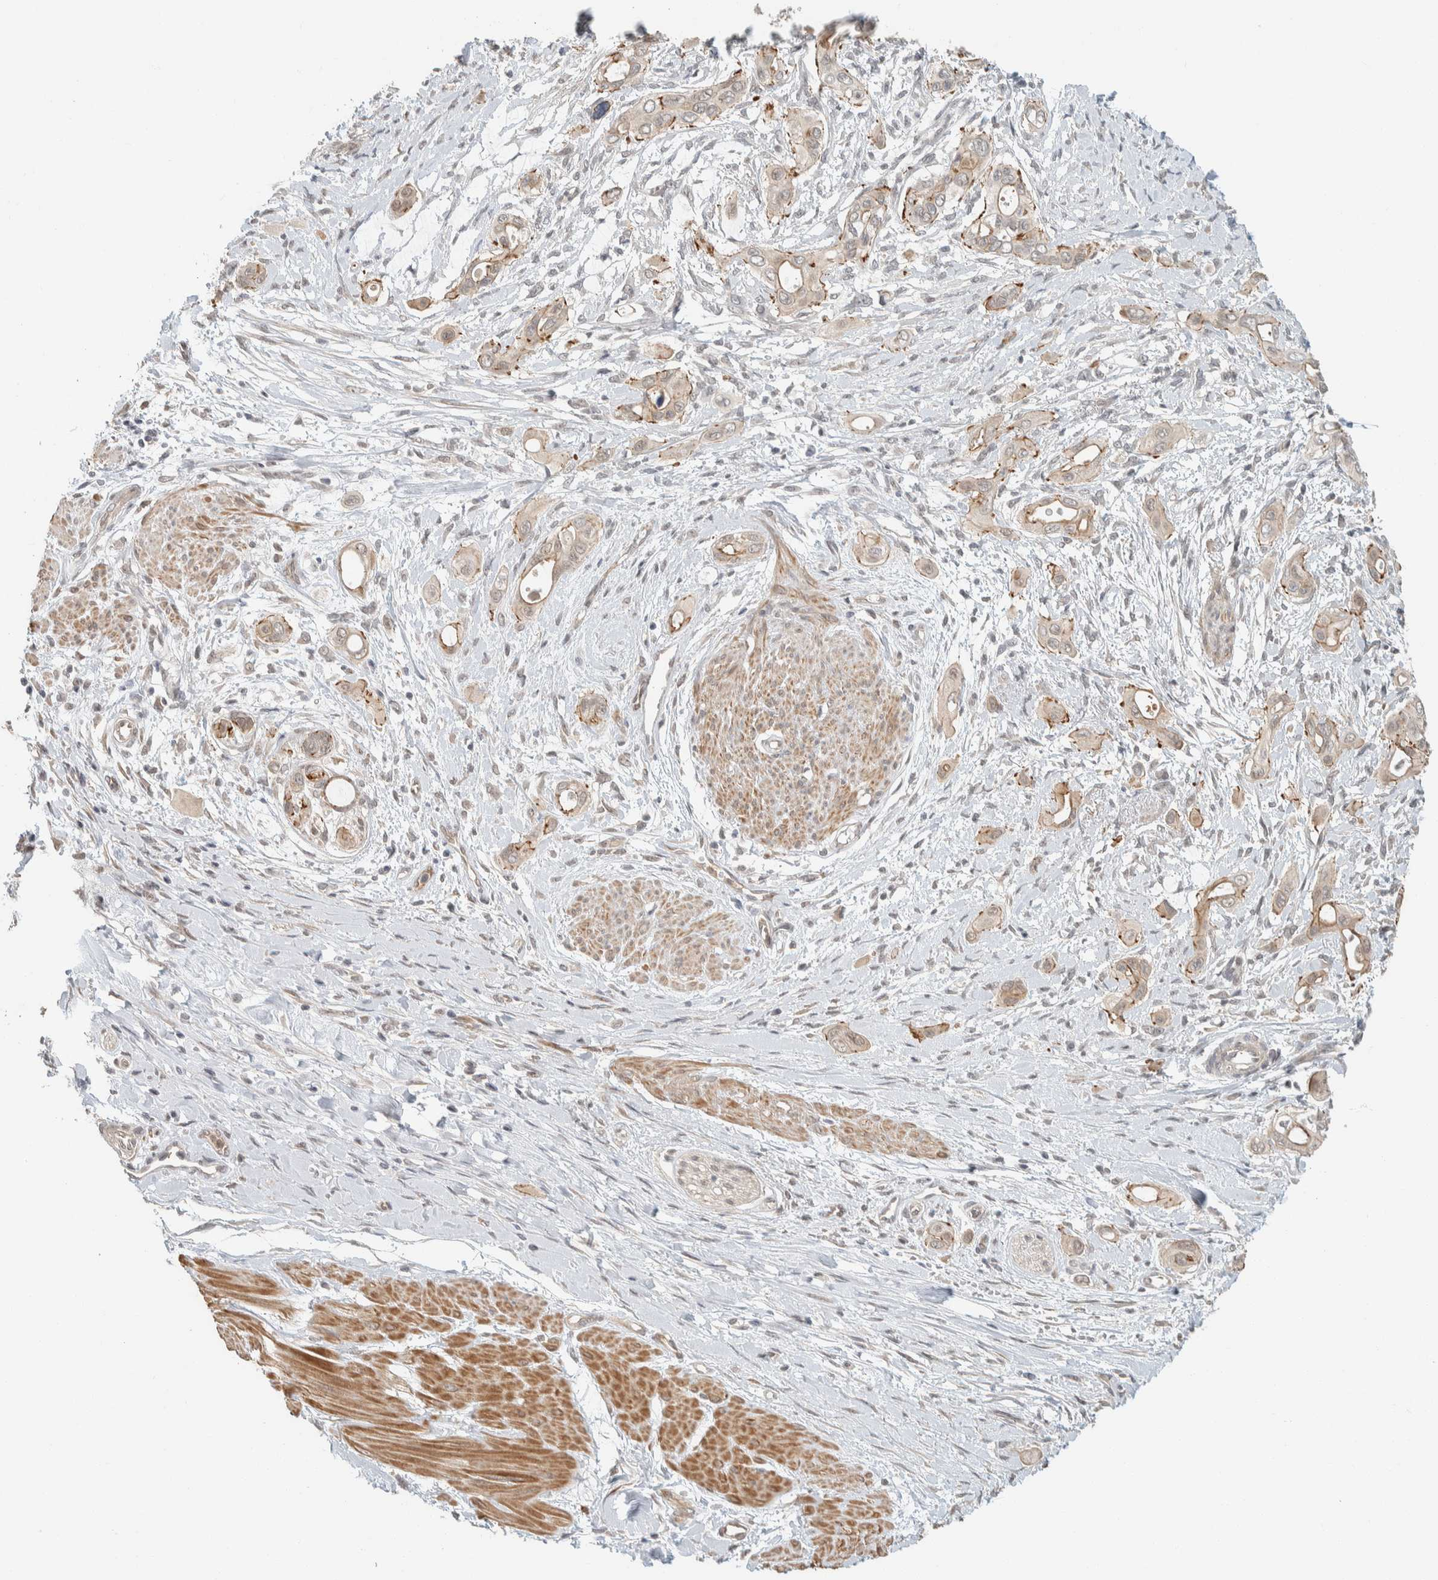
{"staining": {"intensity": "moderate", "quantity": ">75%", "location": "cytoplasmic/membranous"}, "tissue": "pancreatic cancer", "cell_type": "Tumor cells", "image_type": "cancer", "snomed": [{"axis": "morphology", "description": "Adenocarcinoma, NOS"}, {"axis": "topography", "description": "Pancreas"}], "caption": "An IHC photomicrograph of neoplastic tissue is shown. Protein staining in brown labels moderate cytoplasmic/membranous positivity in pancreatic adenocarcinoma within tumor cells.", "gene": "ZBTB2", "patient": {"sex": "male", "age": 59}}